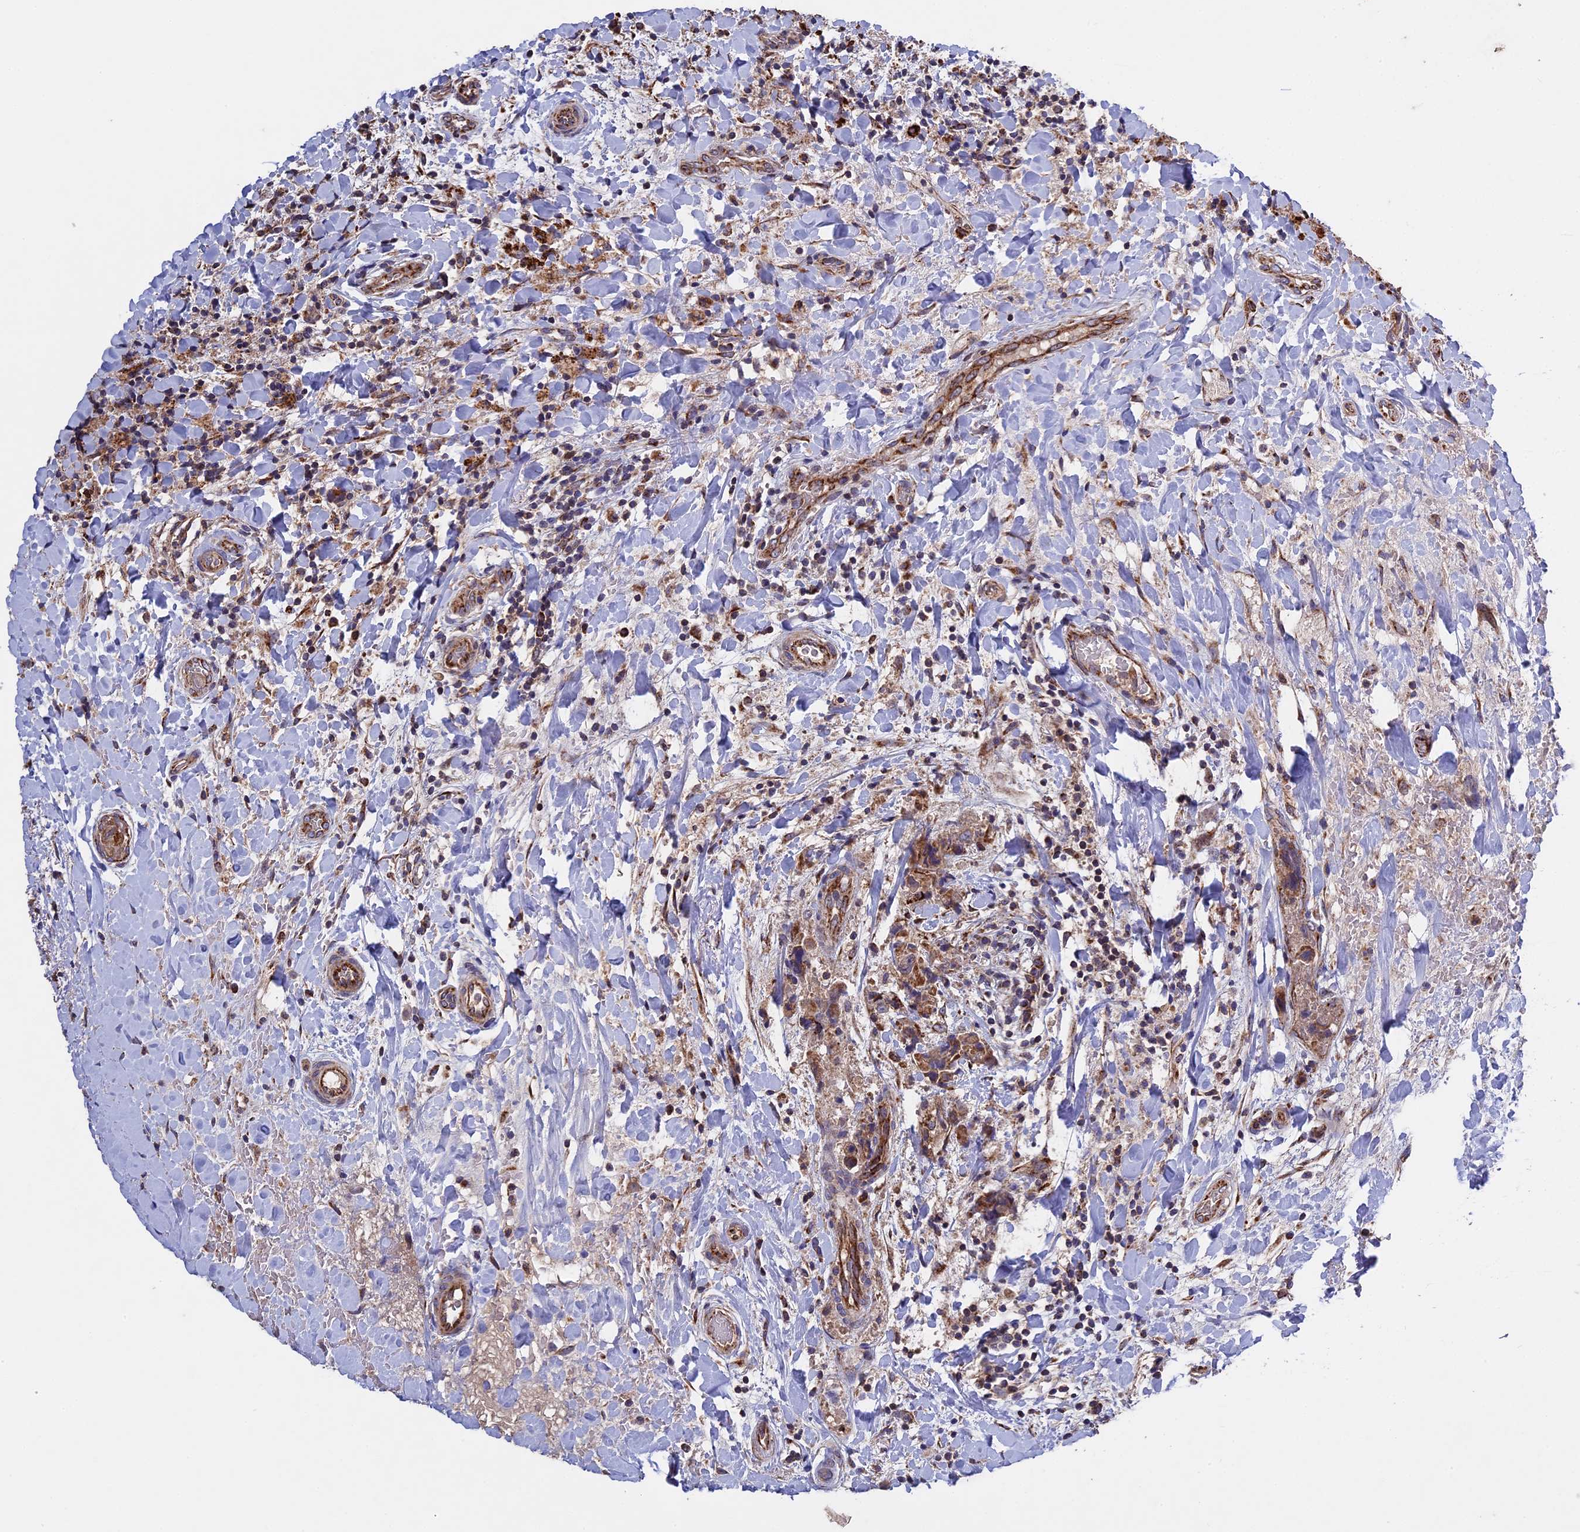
{"staining": {"intensity": "moderate", "quantity": ">75%", "location": "cytoplasmic/membranous"}, "tissue": "breast cancer", "cell_type": "Tumor cells", "image_type": "cancer", "snomed": [{"axis": "morphology", "description": "Normal tissue, NOS"}, {"axis": "morphology", "description": "Duct carcinoma"}, {"axis": "topography", "description": "Breast"}], "caption": "An immunohistochemistry (IHC) micrograph of neoplastic tissue is shown. Protein staining in brown shows moderate cytoplasmic/membranous positivity in intraductal carcinoma (breast) within tumor cells.", "gene": "RNF17", "patient": {"sex": "female", "age": 62}}